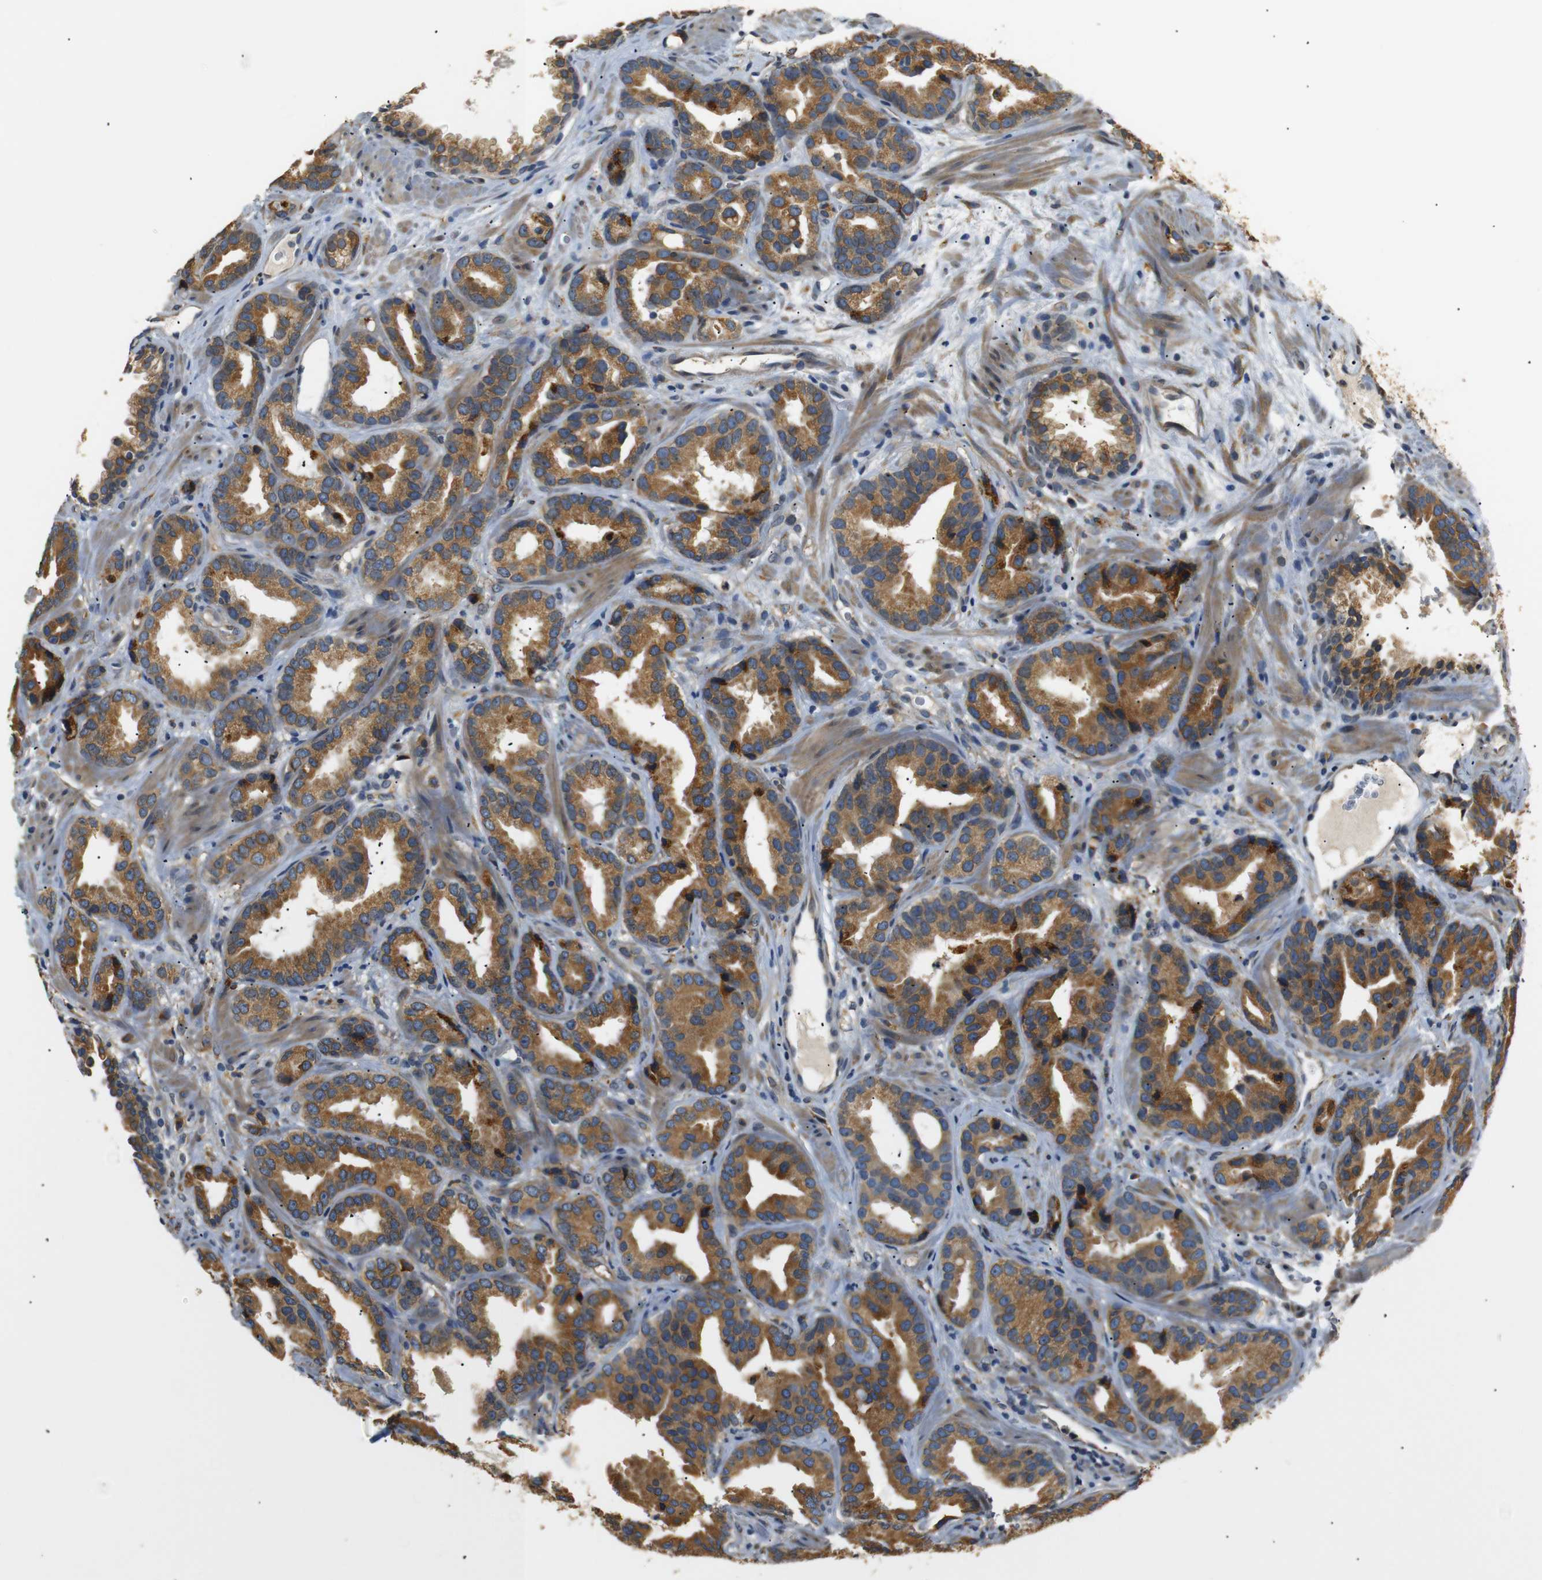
{"staining": {"intensity": "moderate", "quantity": ">75%", "location": "cytoplasmic/membranous"}, "tissue": "prostate cancer", "cell_type": "Tumor cells", "image_type": "cancer", "snomed": [{"axis": "morphology", "description": "Adenocarcinoma, Low grade"}, {"axis": "topography", "description": "Prostate"}], "caption": "IHC of adenocarcinoma (low-grade) (prostate) shows medium levels of moderate cytoplasmic/membranous expression in approximately >75% of tumor cells.", "gene": "TMED2", "patient": {"sex": "male", "age": 59}}